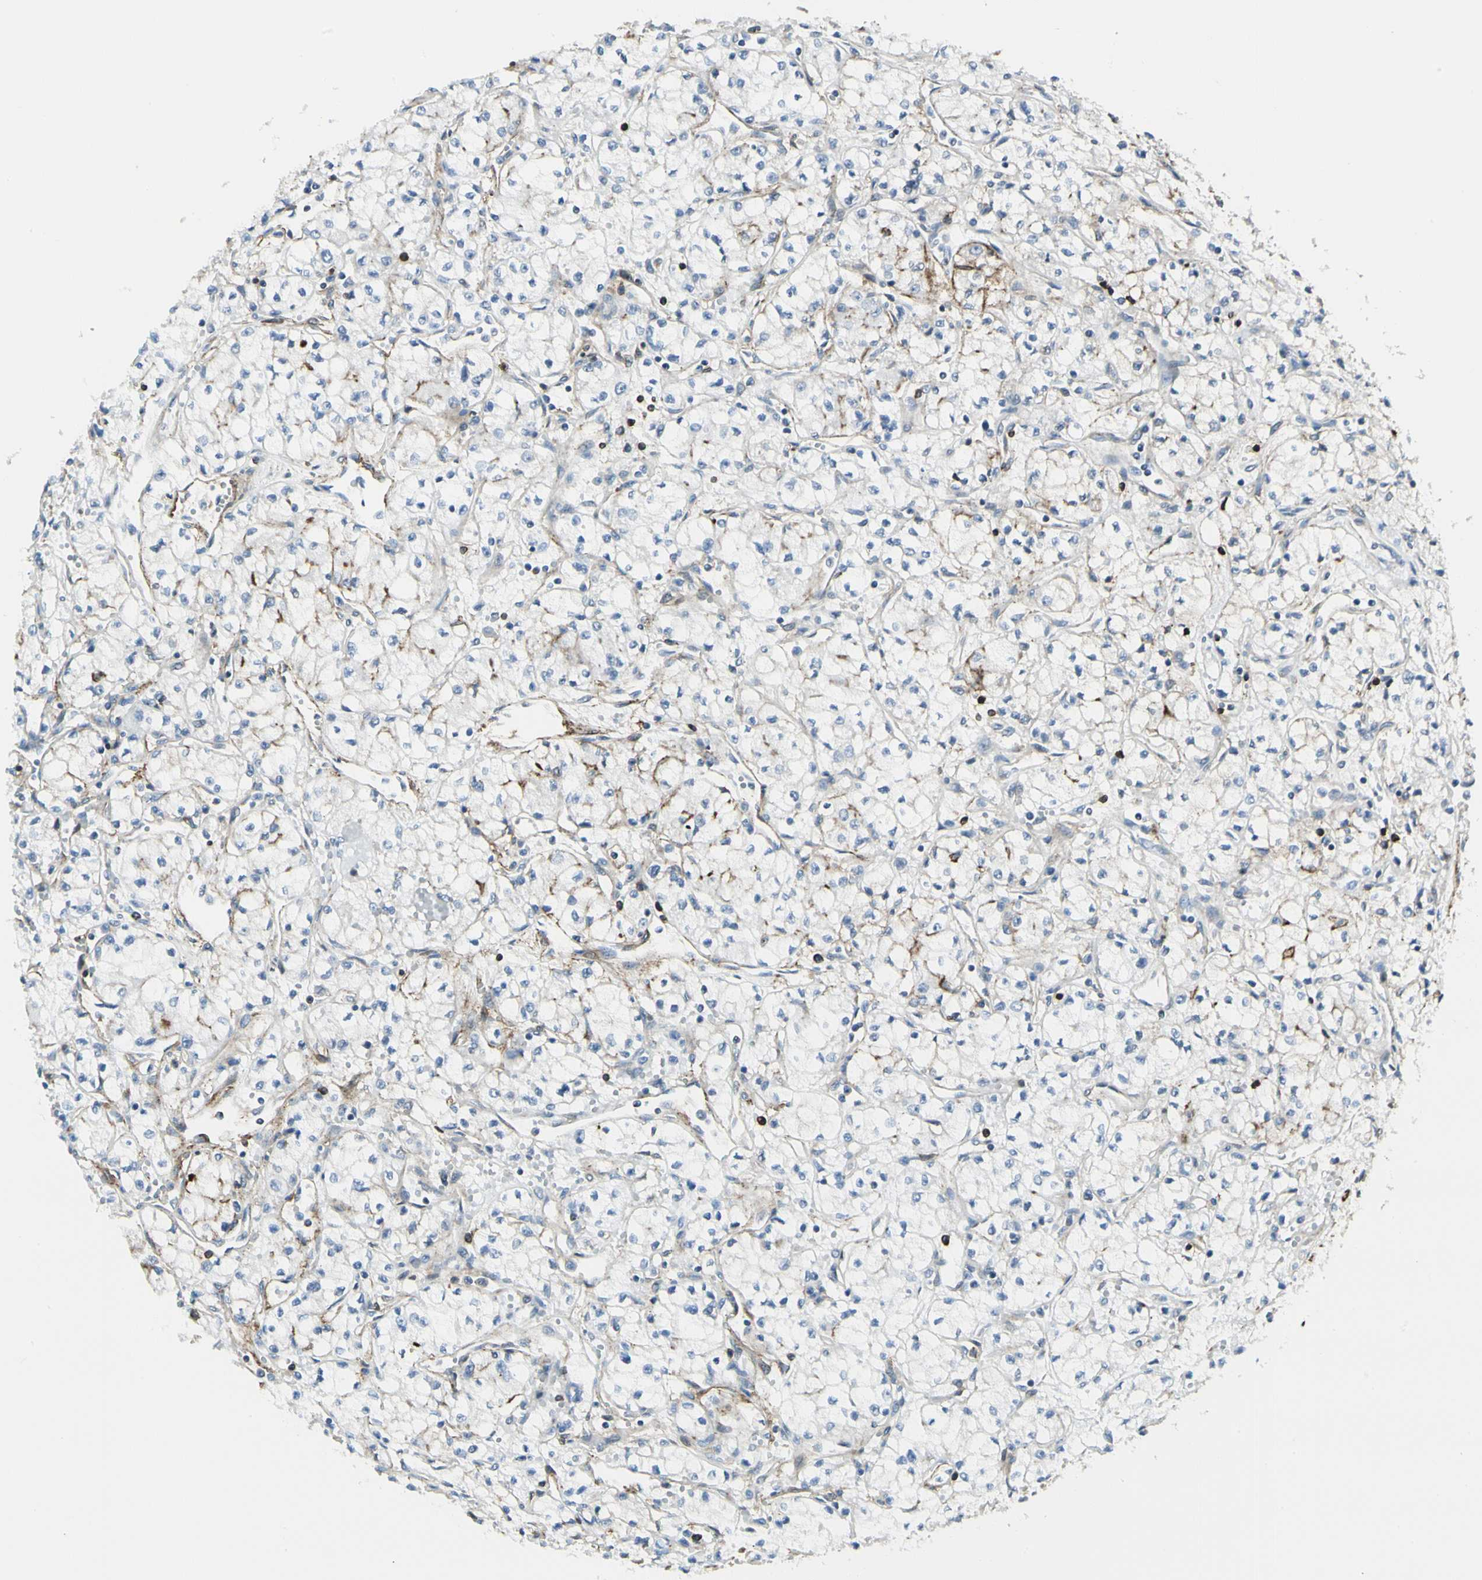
{"staining": {"intensity": "weak", "quantity": "<25%", "location": "cytoplasmic/membranous"}, "tissue": "renal cancer", "cell_type": "Tumor cells", "image_type": "cancer", "snomed": [{"axis": "morphology", "description": "Normal tissue, NOS"}, {"axis": "morphology", "description": "Adenocarcinoma, NOS"}, {"axis": "topography", "description": "Kidney"}], "caption": "This is a histopathology image of immunohistochemistry (IHC) staining of renal cancer (adenocarcinoma), which shows no staining in tumor cells.", "gene": "CLEC2B", "patient": {"sex": "male", "age": 59}}